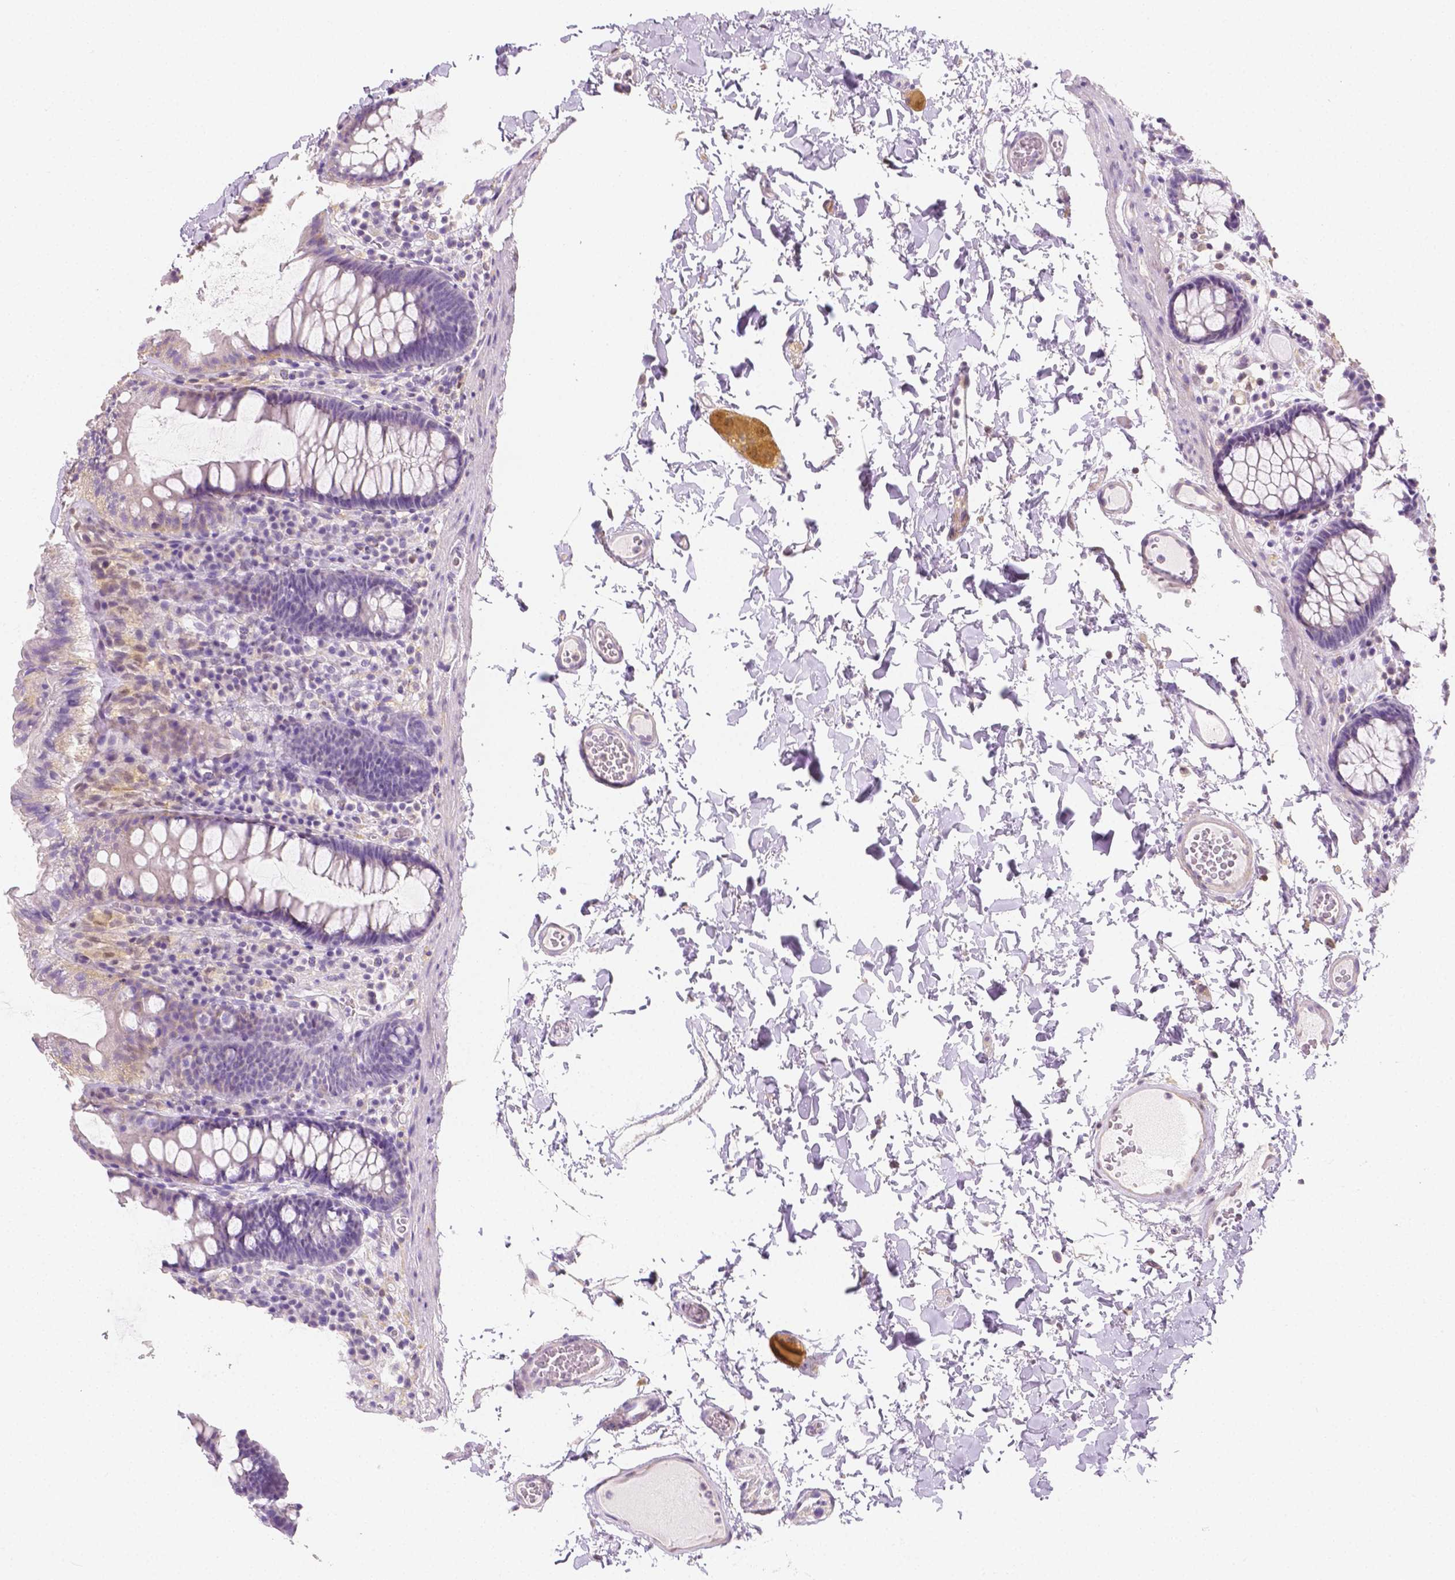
{"staining": {"intensity": "negative", "quantity": "none", "location": "none"}, "tissue": "colon", "cell_type": "Endothelial cells", "image_type": "normal", "snomed": [{"axis": "morphology", "description": "Normal tissue, NOS"}, {"axis": "topography", "description": "Colon"}, {"axis": "topography", "description": "Peripheral nerve tissue"}], "caption": "This is a micrograph of immunohistochemistry (IHC) staining of benign colon, which shows no expression in endothelial cells. The staining was performed using DAB to visualize the protein expression in brown, while the nuclei were stained in blue with hematoxylin (Magnification: 20x).", "gene": "SGTB", "patient": {"sex": "male", "age": 84}}